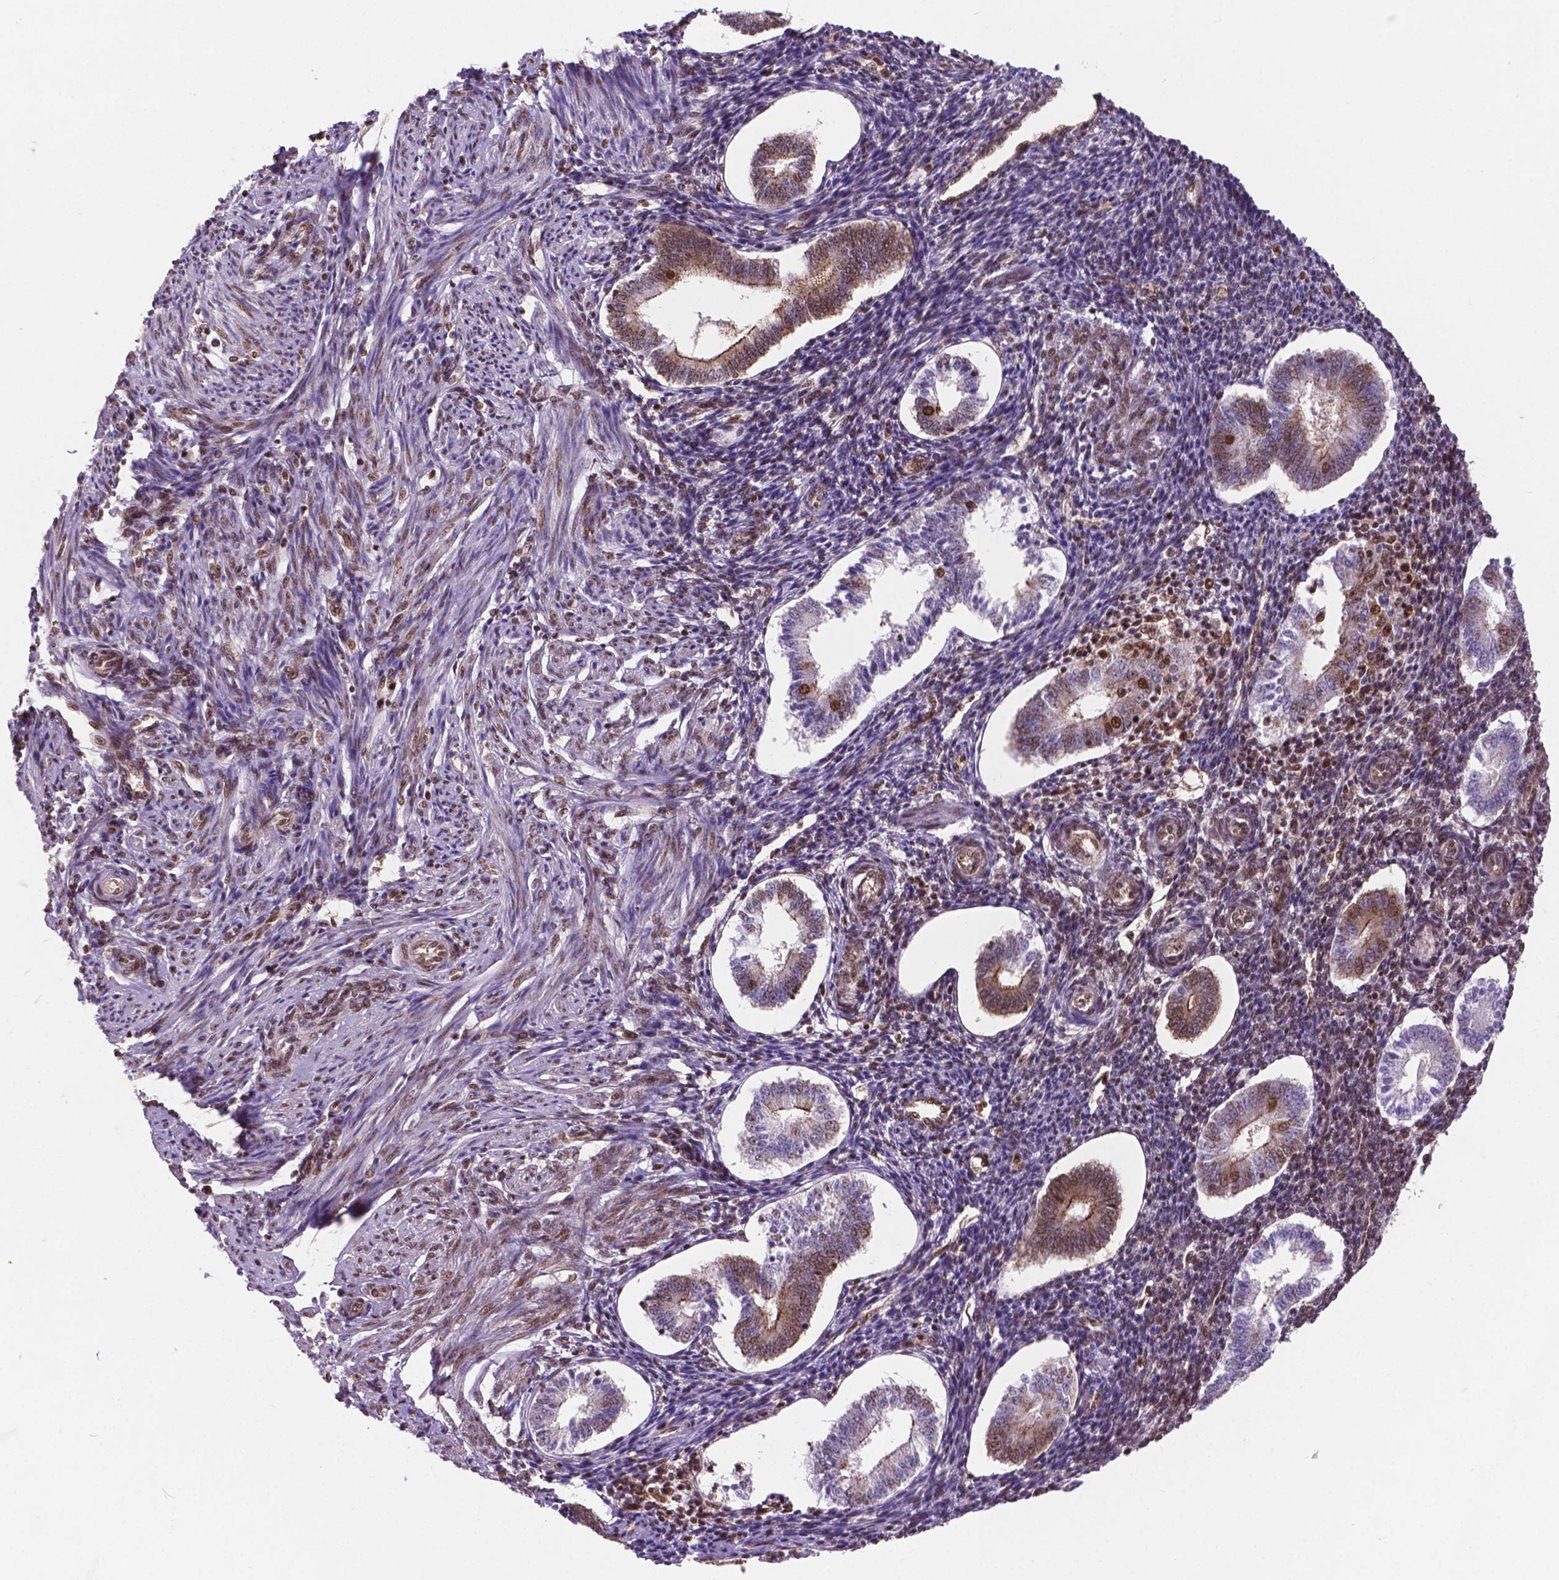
{"staining": {"intensity": "negative", "quantity": "none", "location": "none"}, "tissue": "endometrium", "cell_type": "Cells in endometrial stroma", "image_type": "normal", "snomed": [{"axis": "morphology", "description": "Normal tissue, NOS"}, {"axis": "topography", "description": "Endometrium"}], "caption": "DAB immunohistochemical staining of normal human endometrium exhibits no significant staining in cells in endometrial stroma.", "gene": "CSNK2A1", "patient": {"sex": "female", "age": 40}}